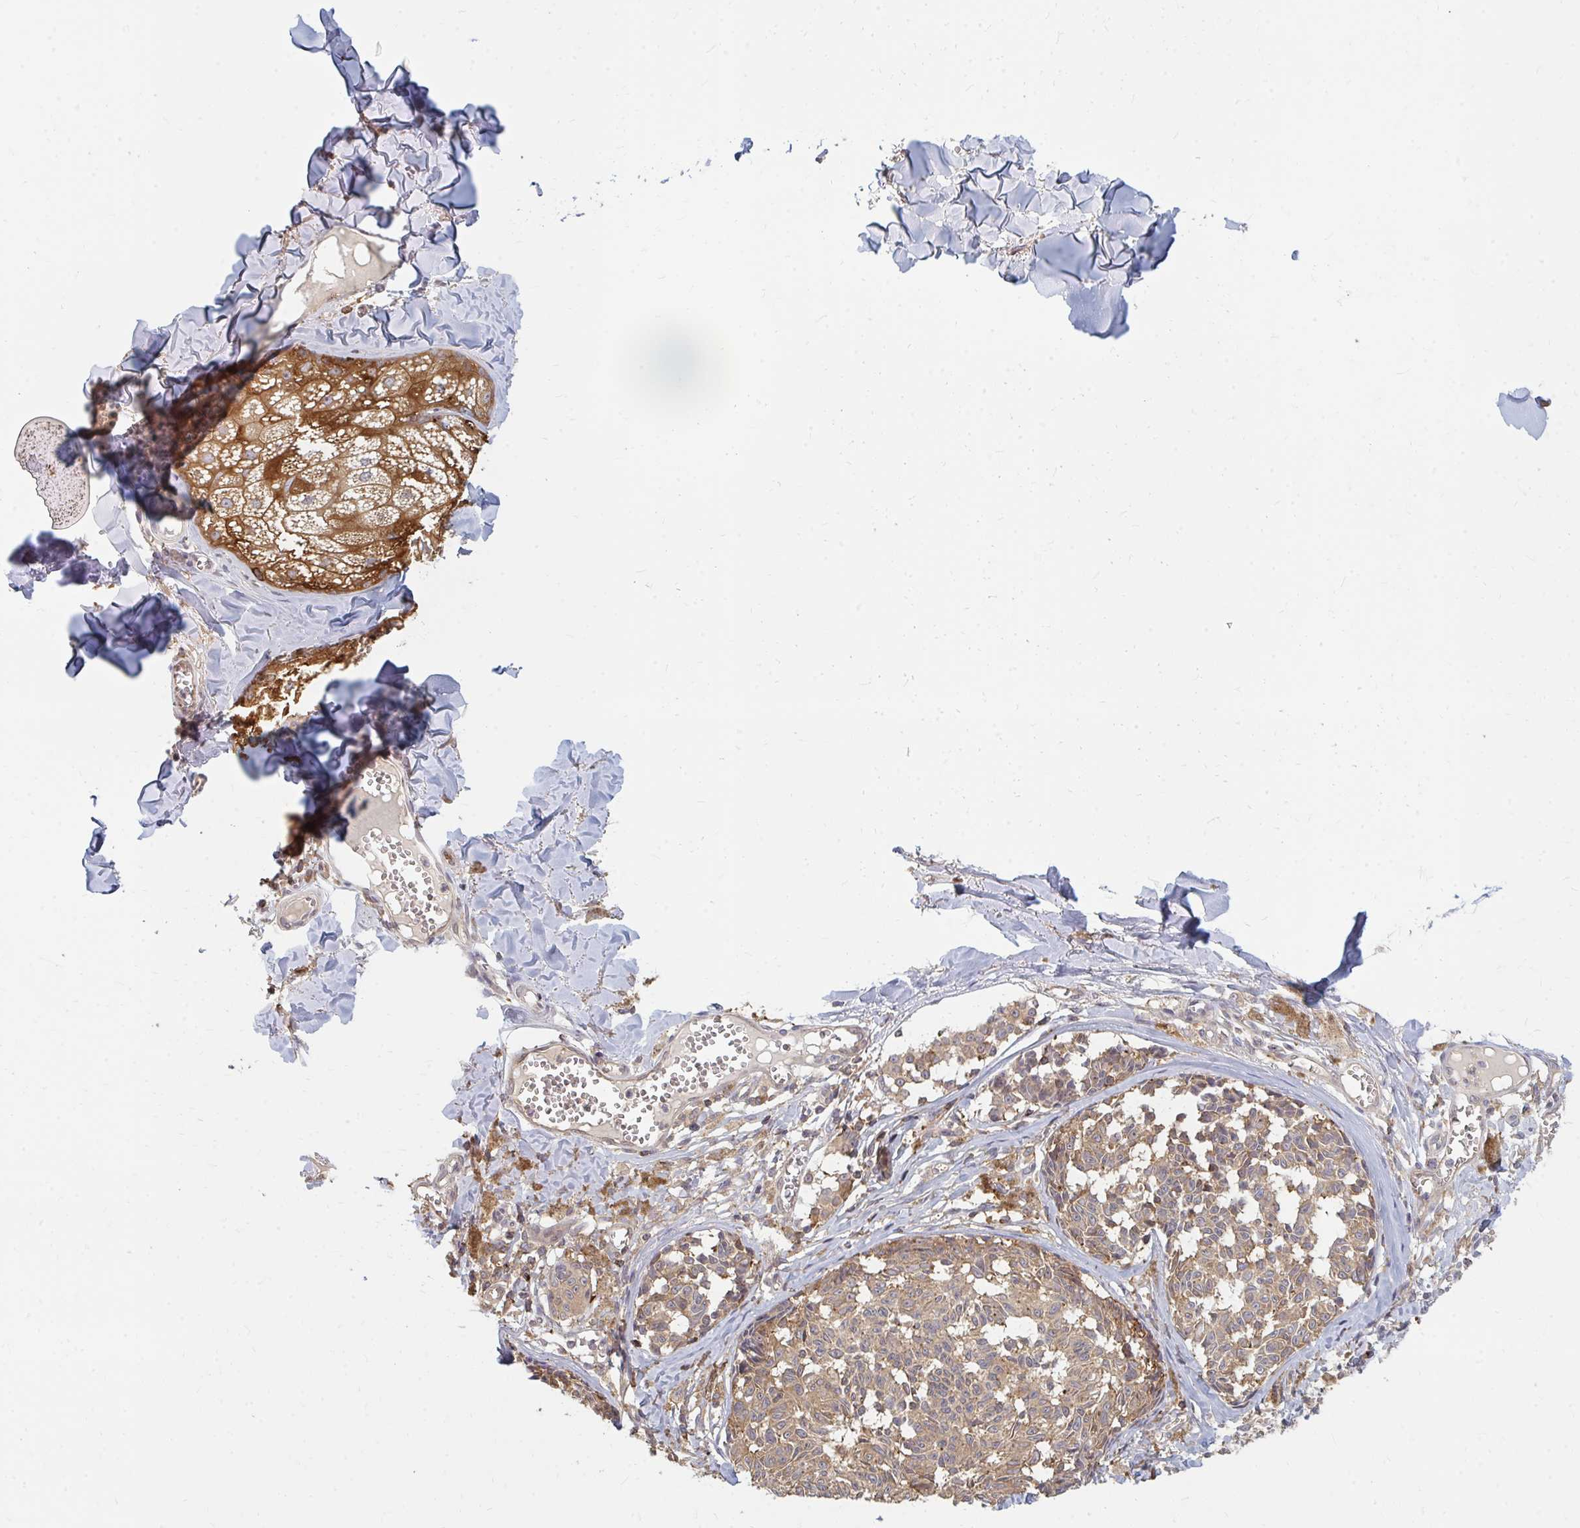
{"staining": {"intensity": "moderate", "quantity": ">75%", "location": "cytoplasmic/membranous"}, "tissue": "melanoma", "cell_type": "Tumor cells", "image_type": "cancer", "snomed": [{"axis": "morphology", "description": "Malignant melanoma, NOS"}, {"axis": "topography", "description": "Skin"}], "caption": "About >75% of tumor cells in malignant melanoma reveal moderate cytoplasmic/membranous protein staining as visualized by brown immunohistochemical staining.", "gene": "ZNF285", "patient": {"sex": "female", "age": 43}}